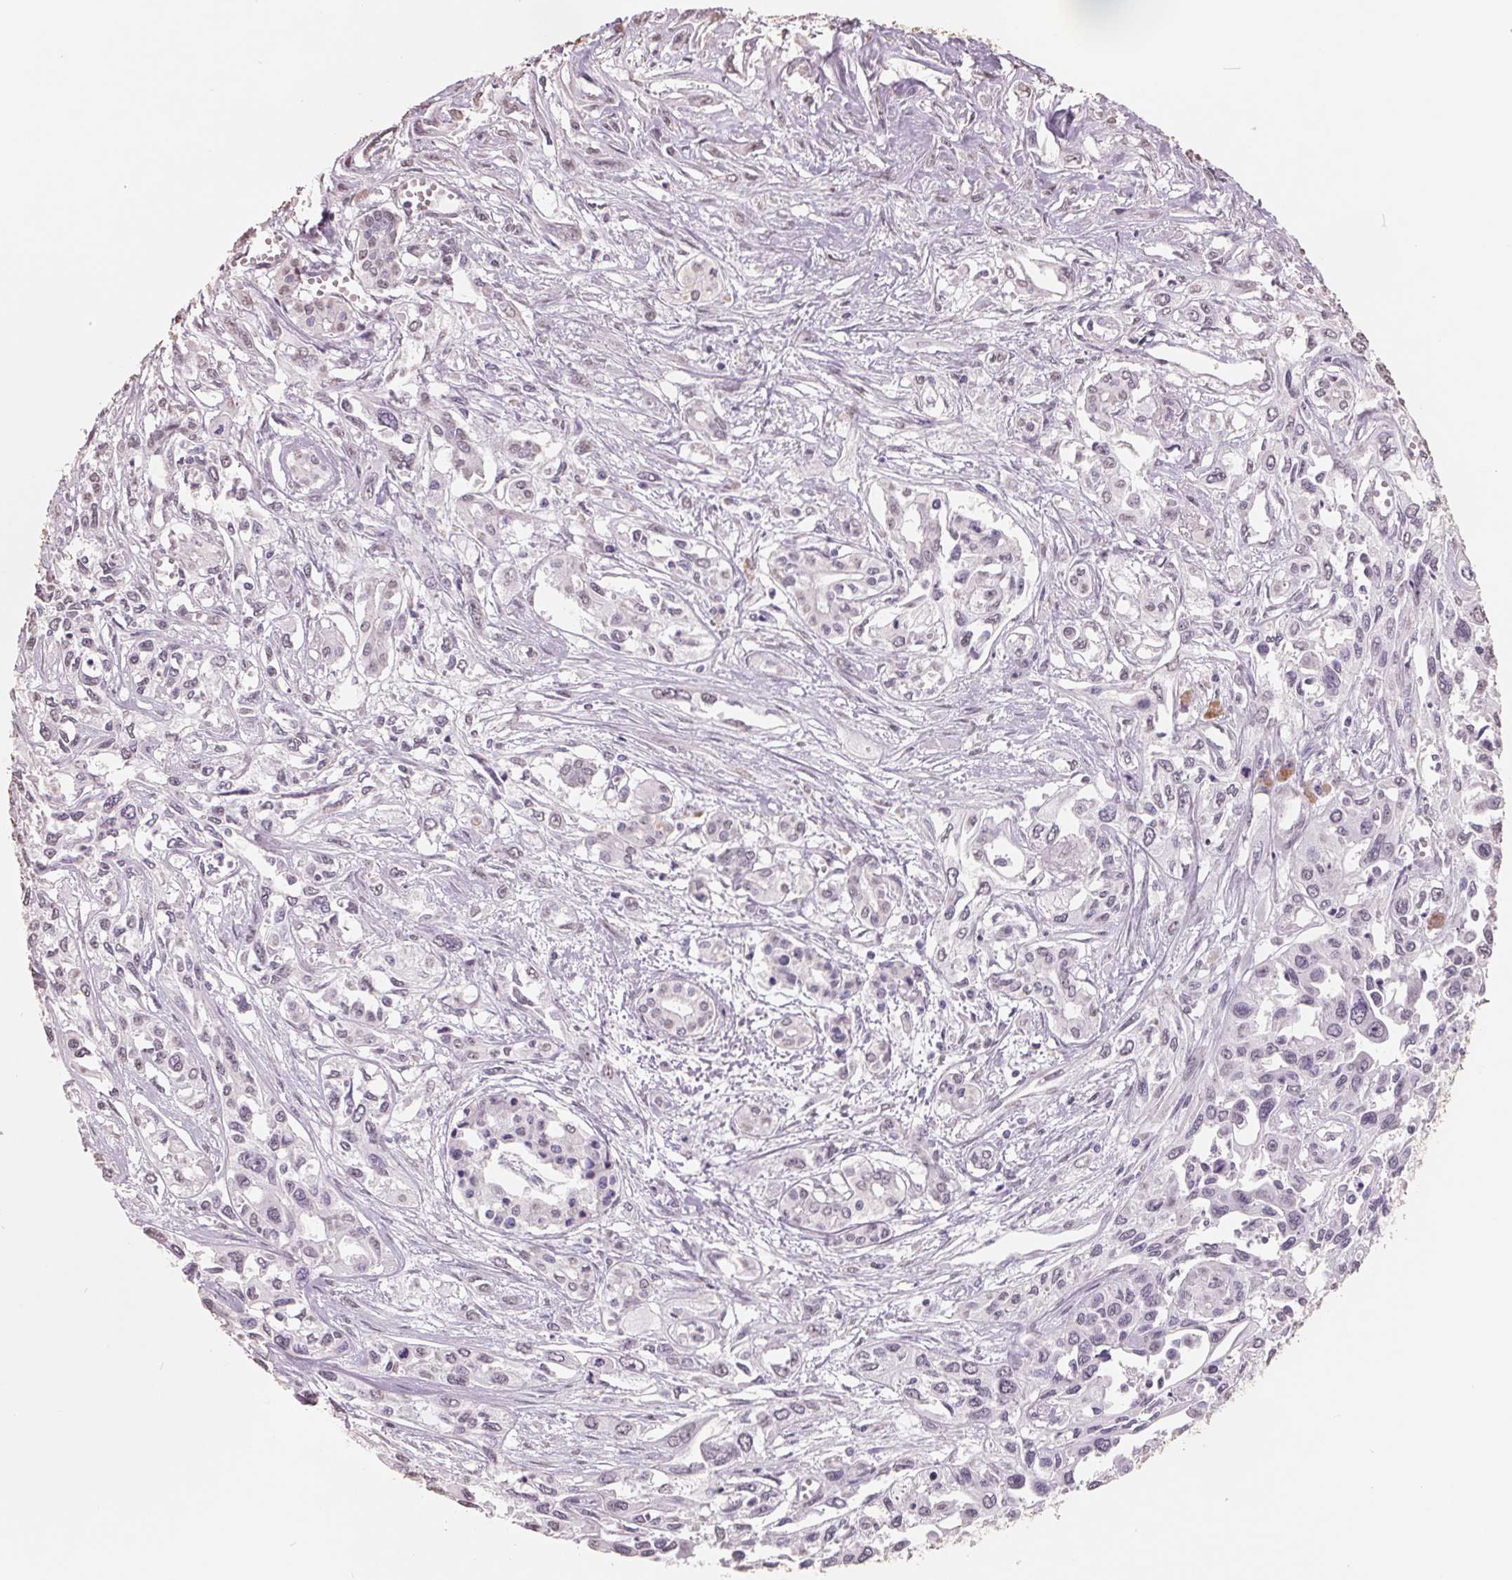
{"staining": {"intensity": "negative", "quantity": "none", "location": "none"}, "tissue": "pancreatic cancer", "cell_type": "Tumor cells", "image_type": "cancer", "snomed": [{"axis": "morphology", "description": "Adenocarcinoma, NOS"}, {"axis": "topography", "description": "Pancreas"}], "caption": "Human pancreatic adenocarcinoma stained for a protein using immunohistochemistry (IHC) shows no staining in tumor cells.", "gene": "FTCD", "patient": {"sex": "female", "age": 55}}